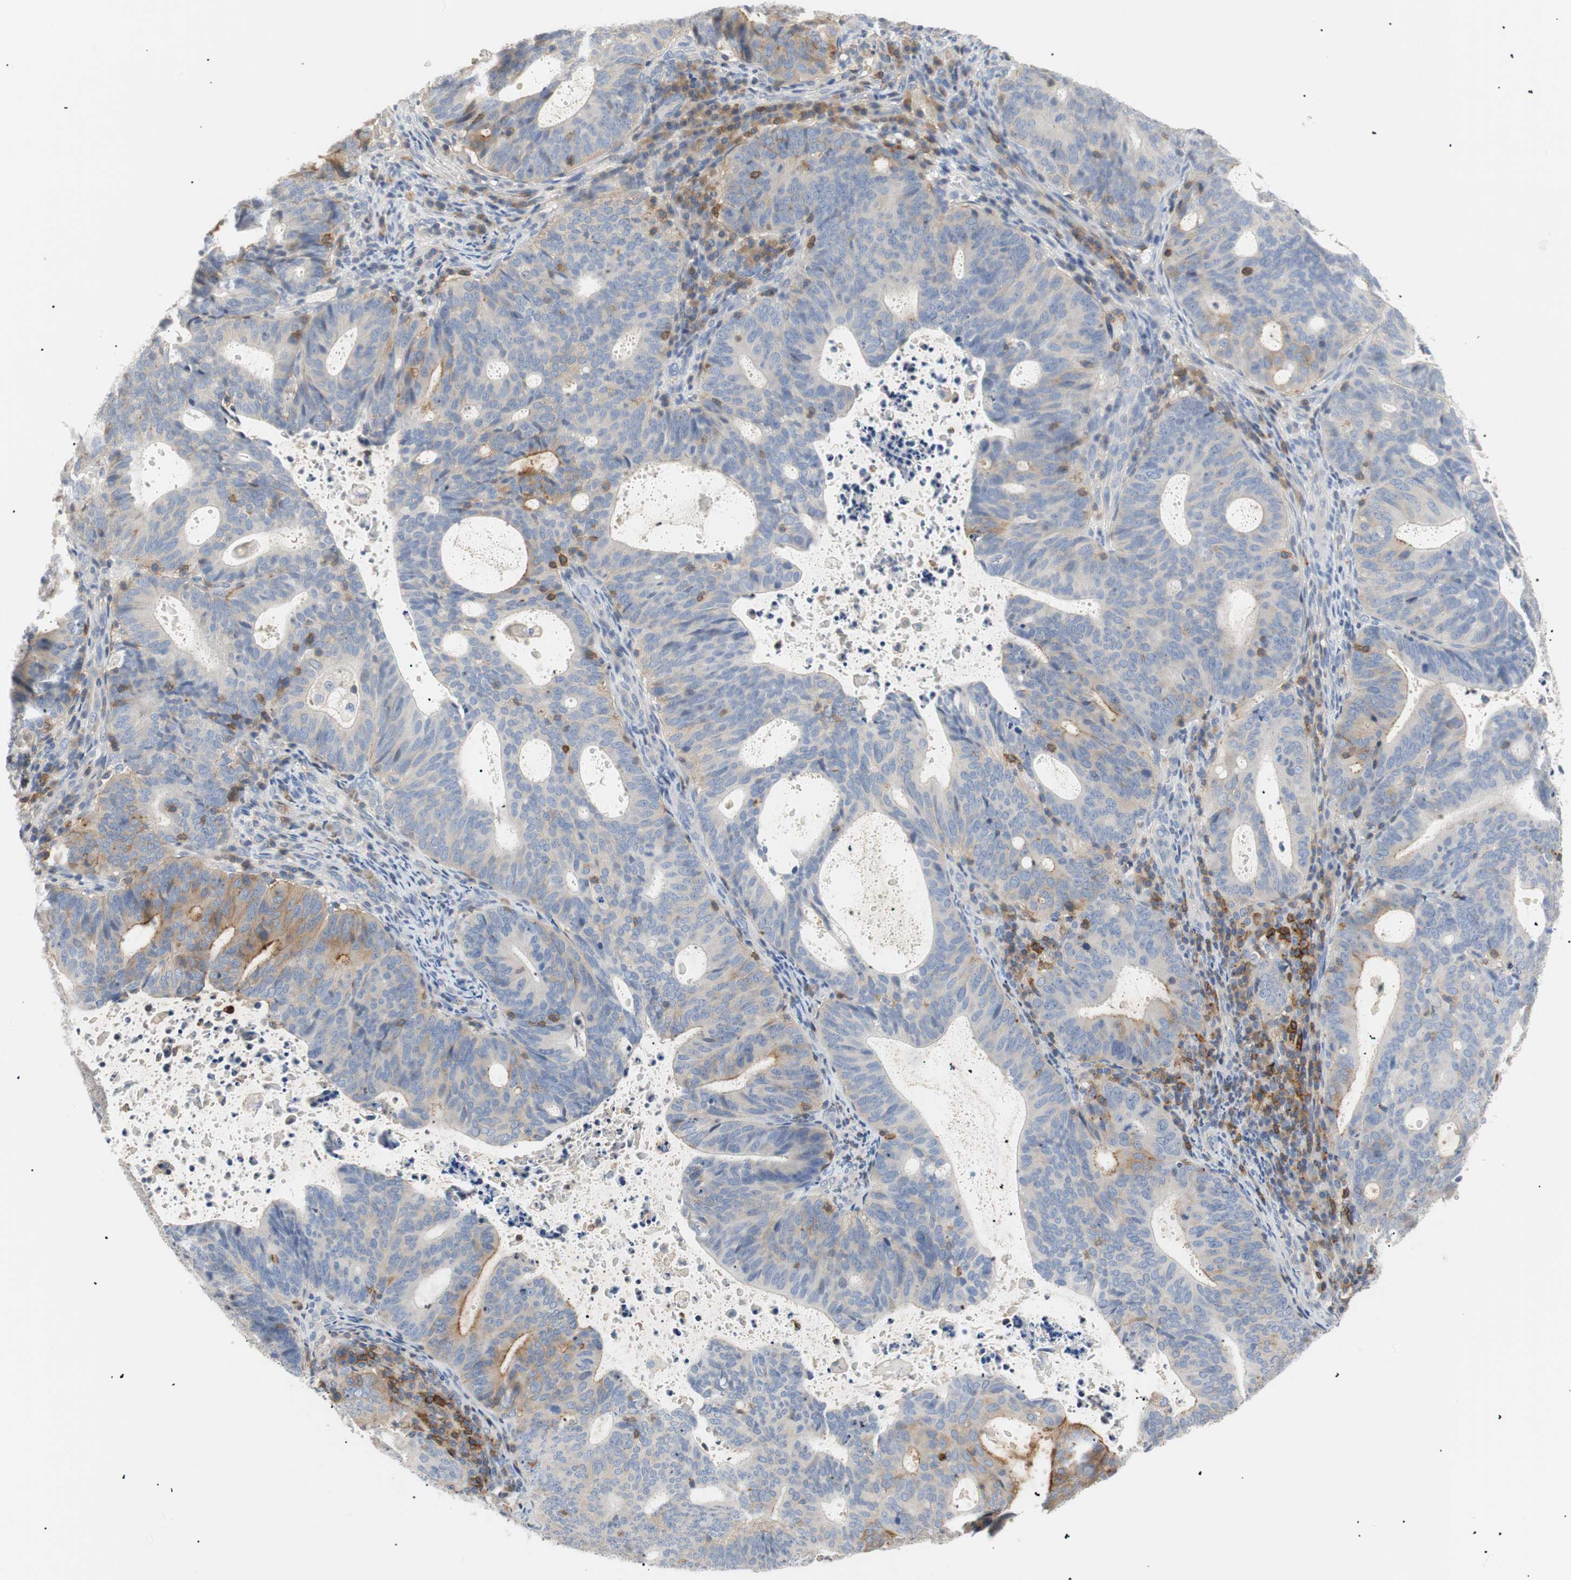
{"staining": {"intensity": "weak", "quantity": "25%-75%", "location": "cytoplasmic/membranous"}, "tissue": "endometrial cancer", "cell_type": "Tumor cells", "image_type": "cancer", "snomed": [{"axis": "morphology", "description": "Adenocarcinoma, NOS"}, {"axis": "topography", "description": "Uterus"}], "caption": "Endometrial cancer (adenocarcinoma) stained with DAB immunohistochemistry reveals low levels of weak cytoplasmic/membranous expression in approximately 25%-75% of tumor cells.", "gene": "TNFRSF18", "patient": {"sex": "female", "age": 83}}